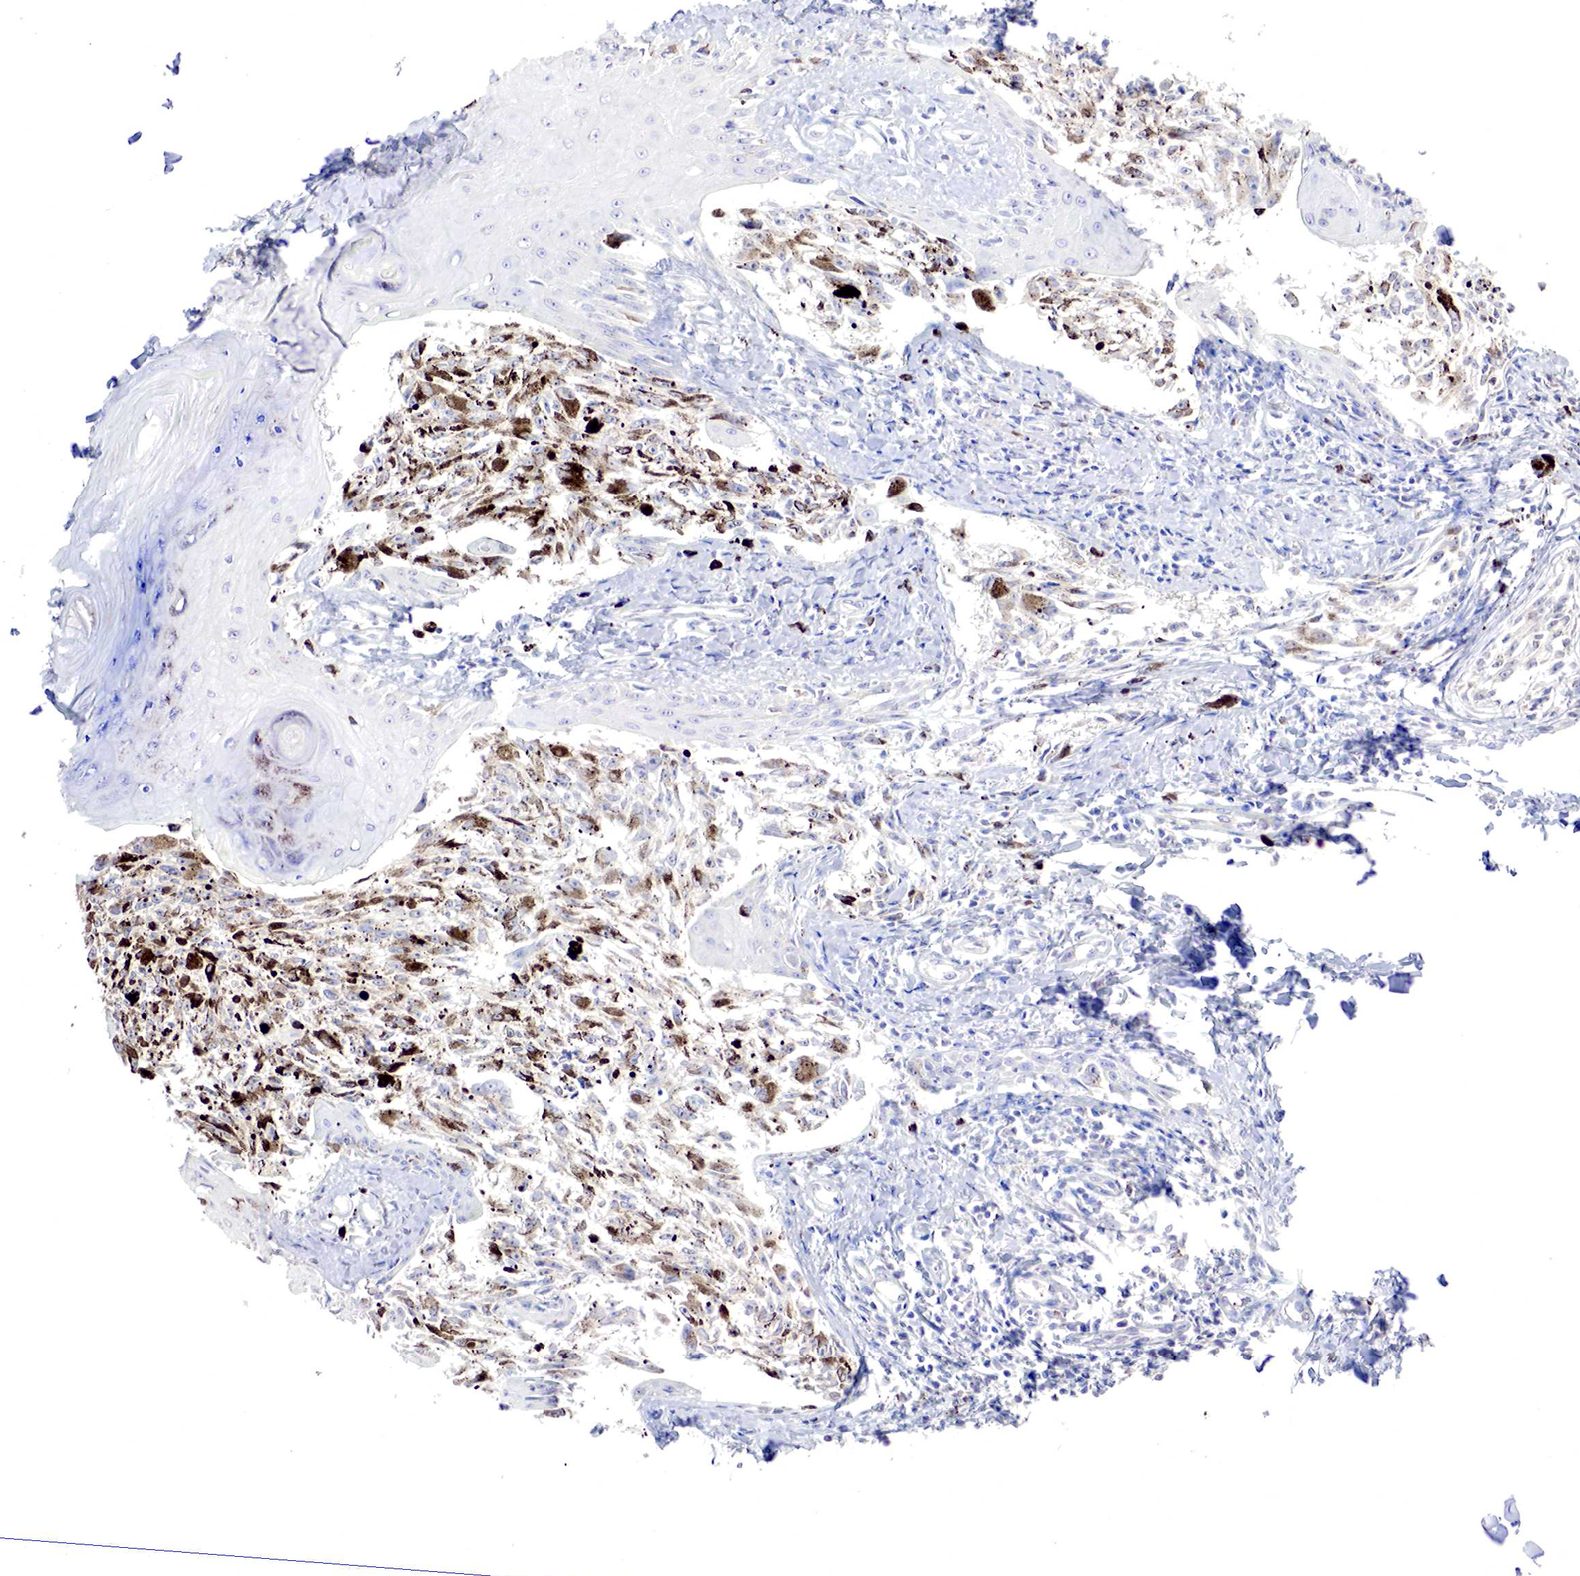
{"staining": {"intensity": "negative", "quantity": "none", "location": "none"}, "tissue": "melanoma", "cell_type": "Tumor cells", "image_type": "cancer", "snomed": [{"axis": "morphology", "description": "Malignant melanoma, NOS"}, {"axis": "topography", "description": "Skin"}], "caption": "Immunohistochemical staining of melanoma displays no significant positivity in tumor cells.", "gene": "GATA1", "patient": {"sex": "female", "age": 82}}